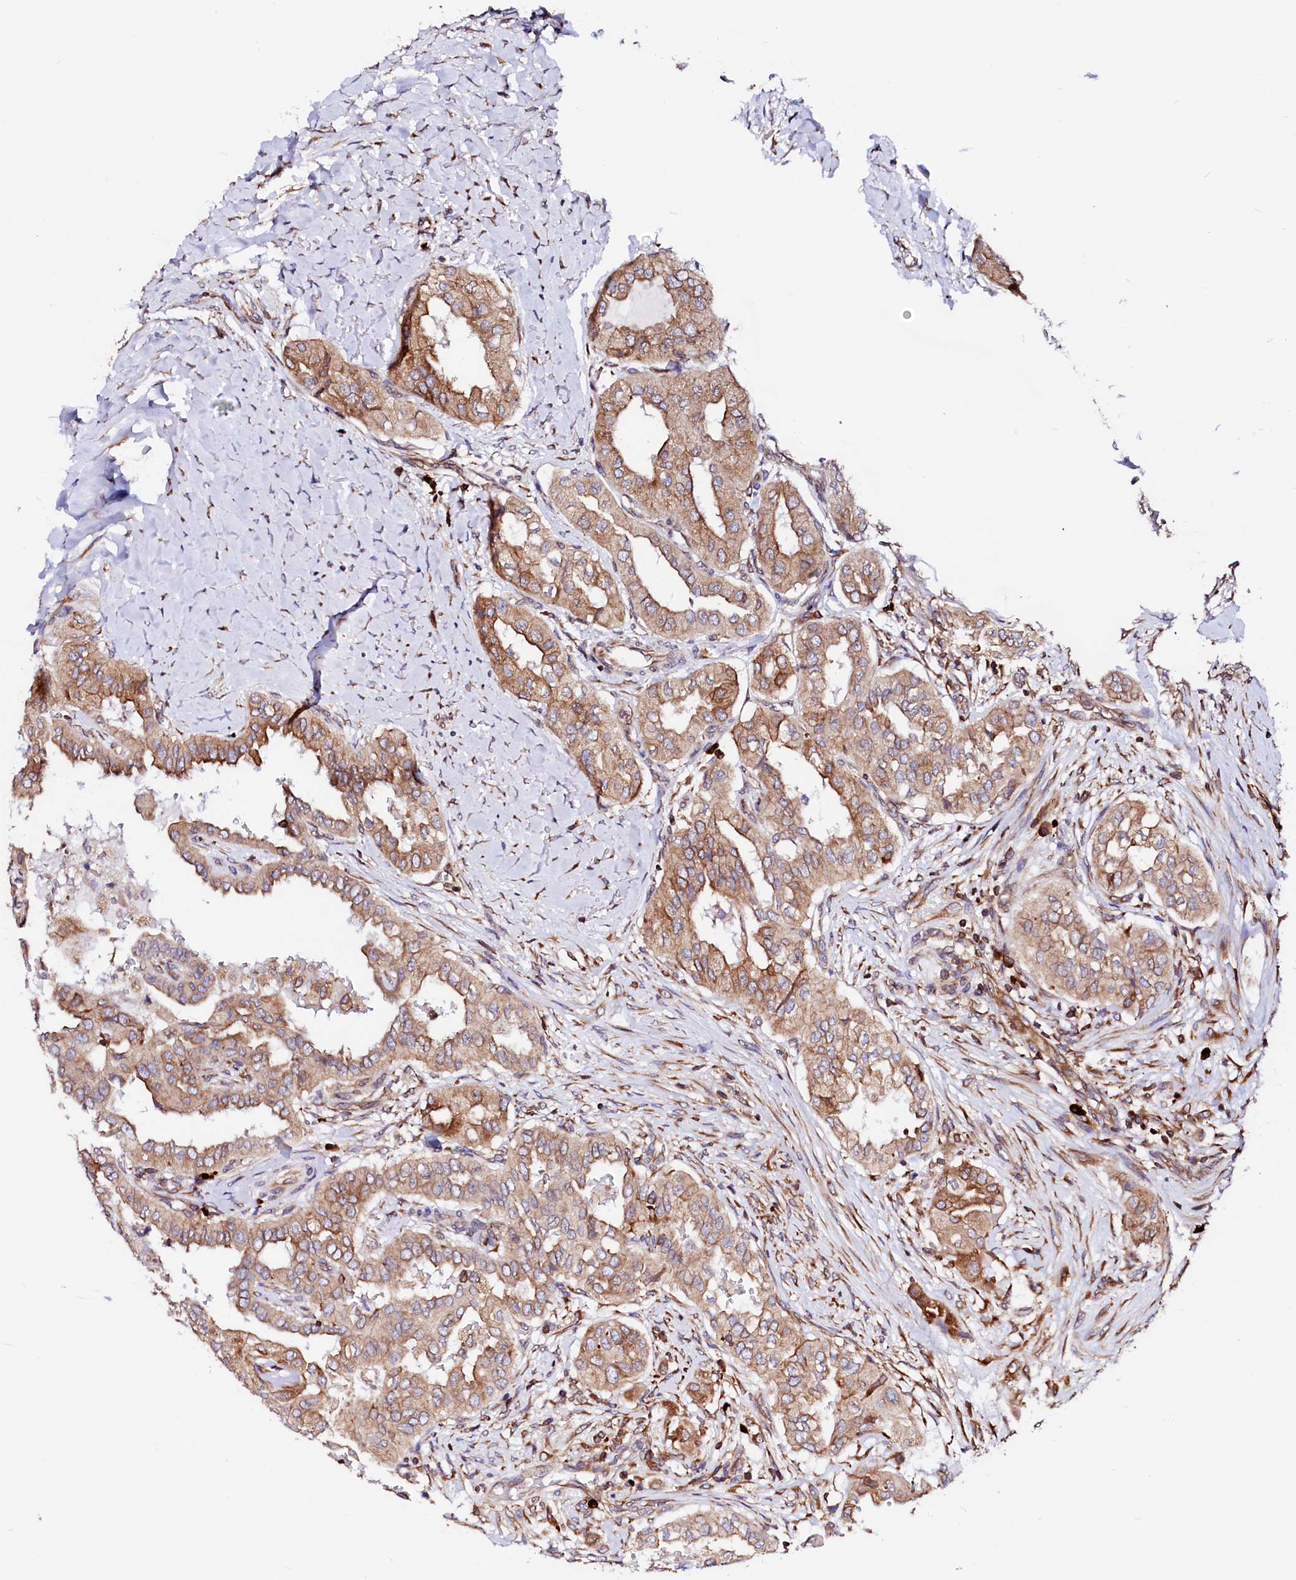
{"staining": {"intensity": "moderate", "quantity": ">75%", "location": "cytoplasmic/membranous"}, "tissue": "thyroid cancer", "cell_type": "Tumor cells", "image_type": "cancer", "snomed": [{"axis": "morphology", "description": "Papillary adenocarcinoma, NOS"}, {"axis": "topography", "description": "Thyroid gland"}], "caption": "DAB immunohistochemical staining of human thyroid papillary adenocarcinoma reveals moderate cytoplasmic/membranous protein expression in about >75% of tumor cells.", "gene": "DERL1", "patient": {"sex": "female", "age": 59}}